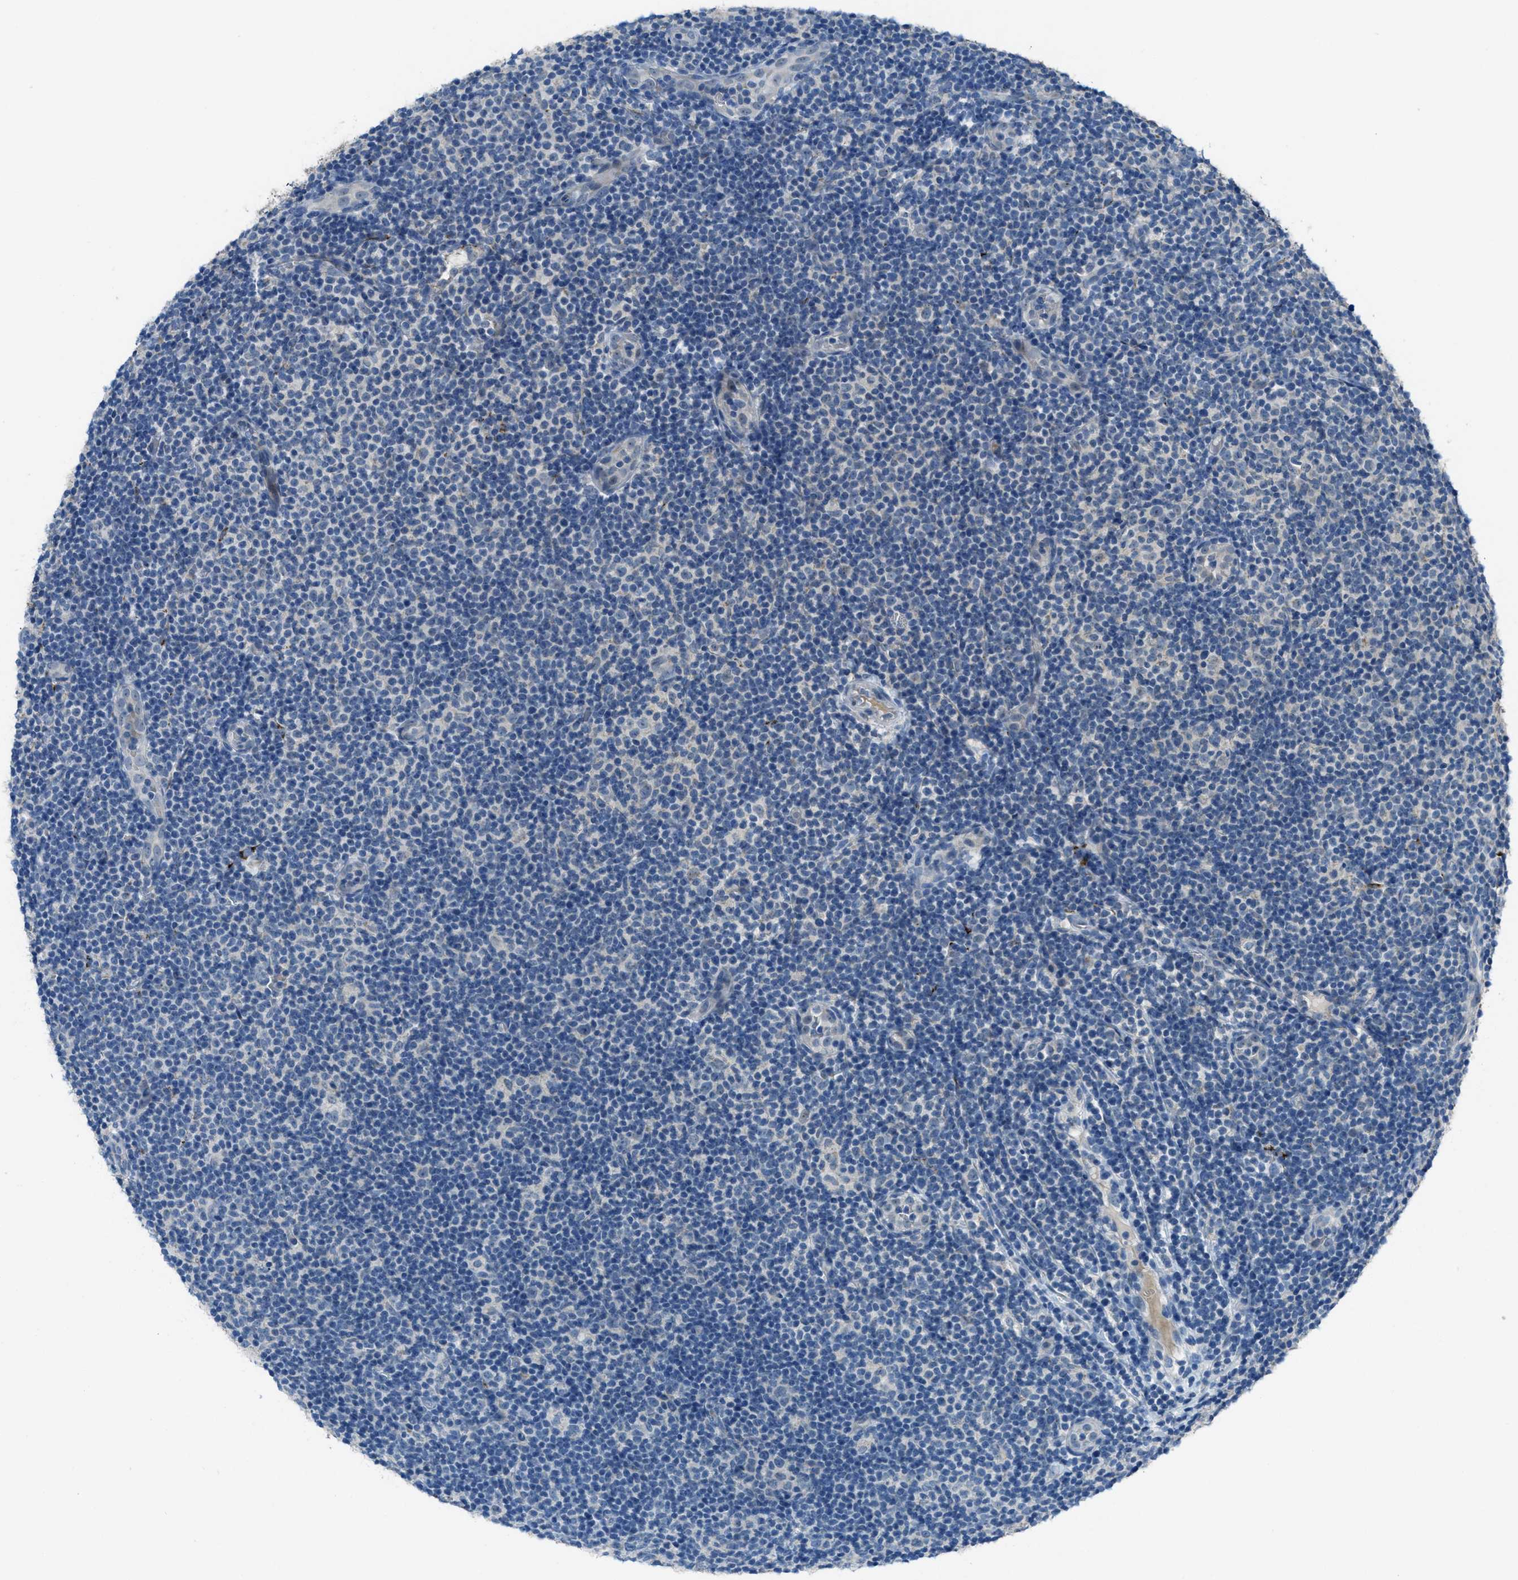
{"staining": {"intensity": "negative", "quantity": "none", "location": "none"}, "tissue": "lymphoma", "cell_type": "Tumor cells", "image_type": "cancer", "snomed": [{"axis": "morphology", "description": "Malignant lymphoma, non-Hodgkin's type, Low grade"}, {"axis": "topography", "description": "Lymph node"}], "caption": "Image shows no protein staining in tumor cells of lymphoma tissue.", "gene": "CDON", "patient": {"sex": "male", "age": 83}}